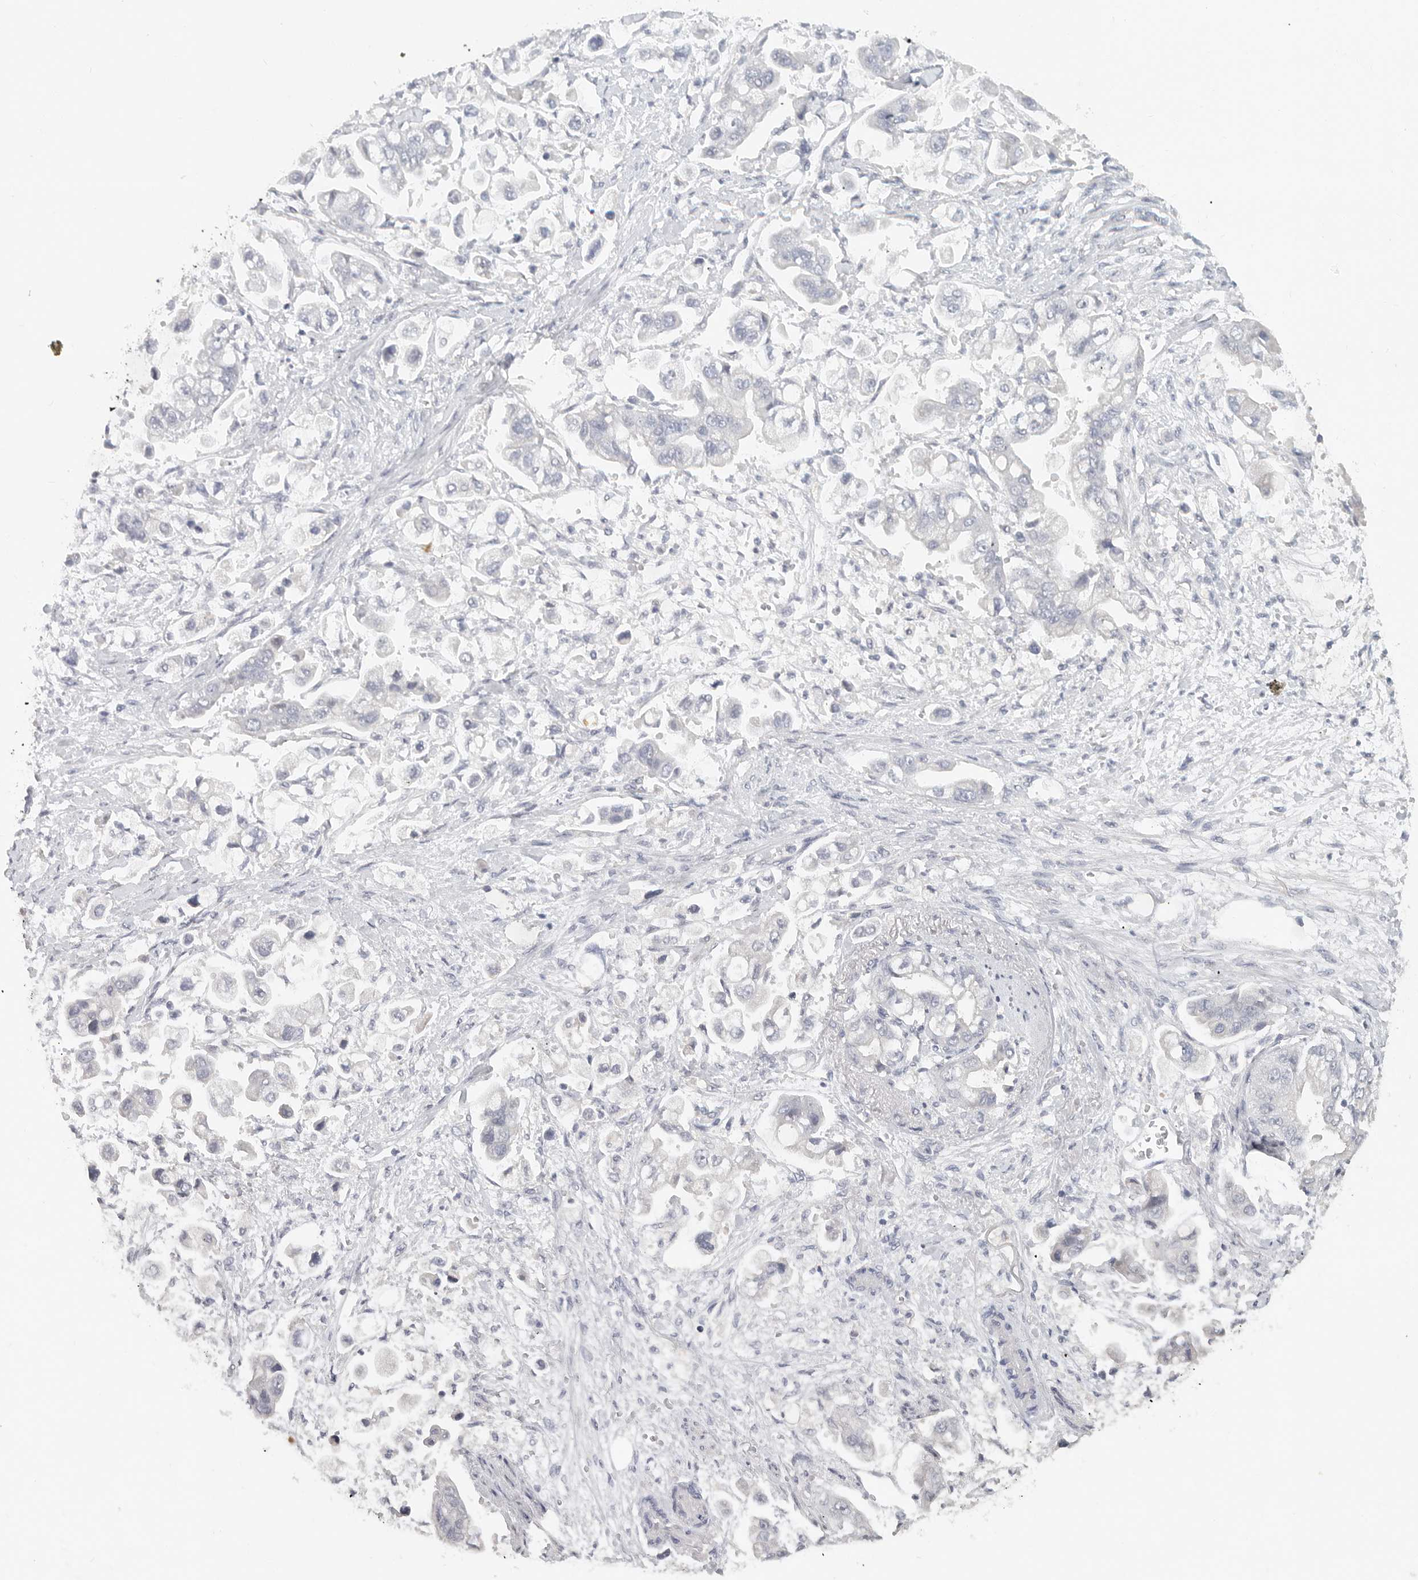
{"staining": {"intensity": "negative", "quantity": "none", "location": "none"}, "tissue": "stomach cancer", "cell_type": "Tumor cells", "image_type": "cancer", "snomed": [{"axis": "morphology", "description": "Adenocarcinoma, NOS"}, {"axis": "topography", "description": "Stomach"}], "caption": "Protein analysis of stomach adenocarcinoma exhibits no significant expression in tumor cells. (Brightfield microscopy of DAB (3,3'-diaminobenzidine) immunohistochemistry at high magnification).", "gene": "PAM", "patient": {"sex": "male", "age": 62}}